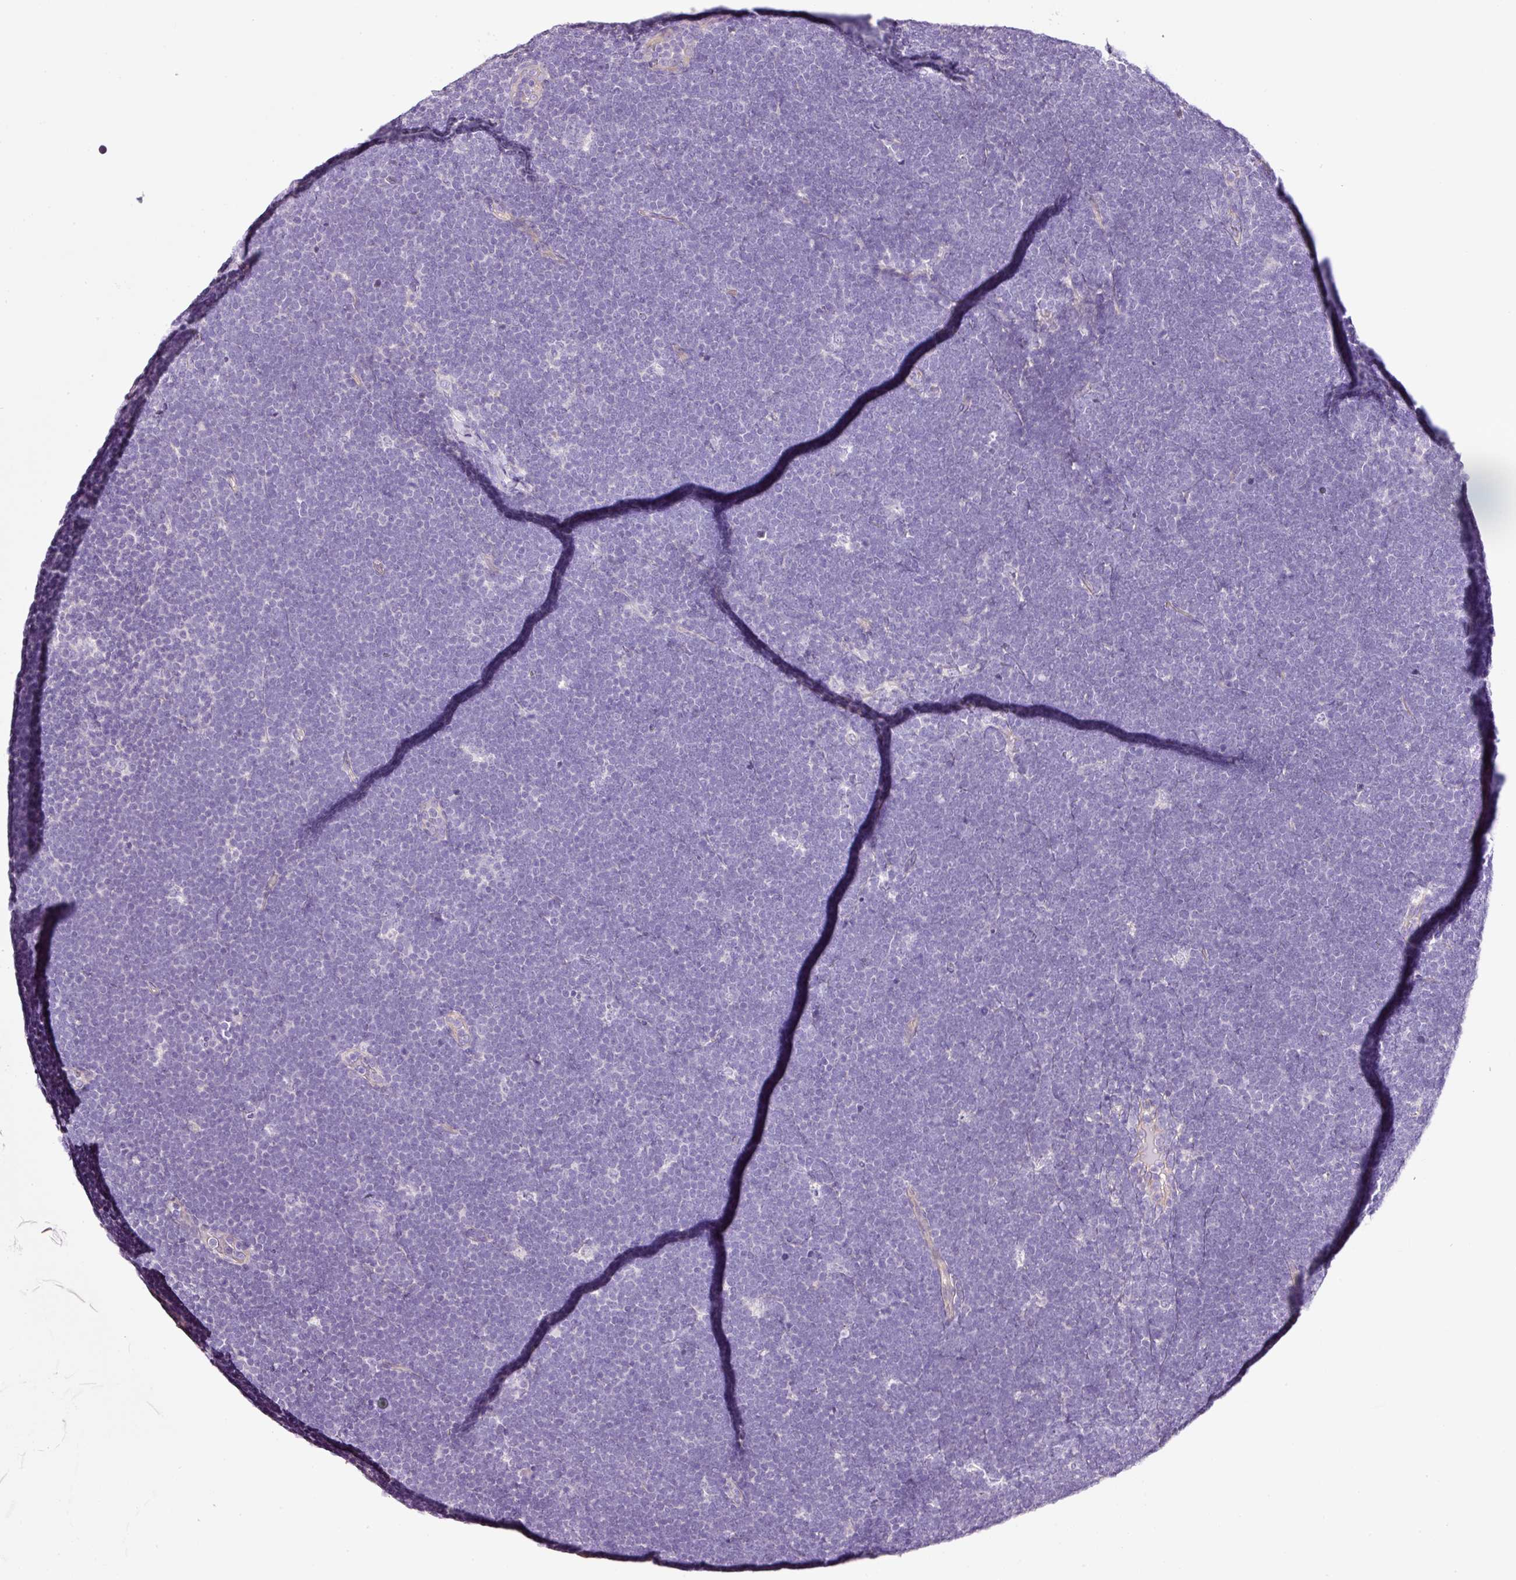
{"staining": {"intensity": "negative", "quantity": "none", "location": "none"}, "tissue": "lymphoma", "cell_type": "Tumor cells", "image_type": "cancer", "snomed": [{"axis": "morphology", "description": "Malignant lymphoma, non-Hodgkin's type, High grade"}, {"axis": "topography", "description": "Lymph node"}], "caption": "The micrograph displays no significant staining in tumor cells of lymphoma.", "gene": "SOS2", "patient": {"sex": "male", "age": 13}}